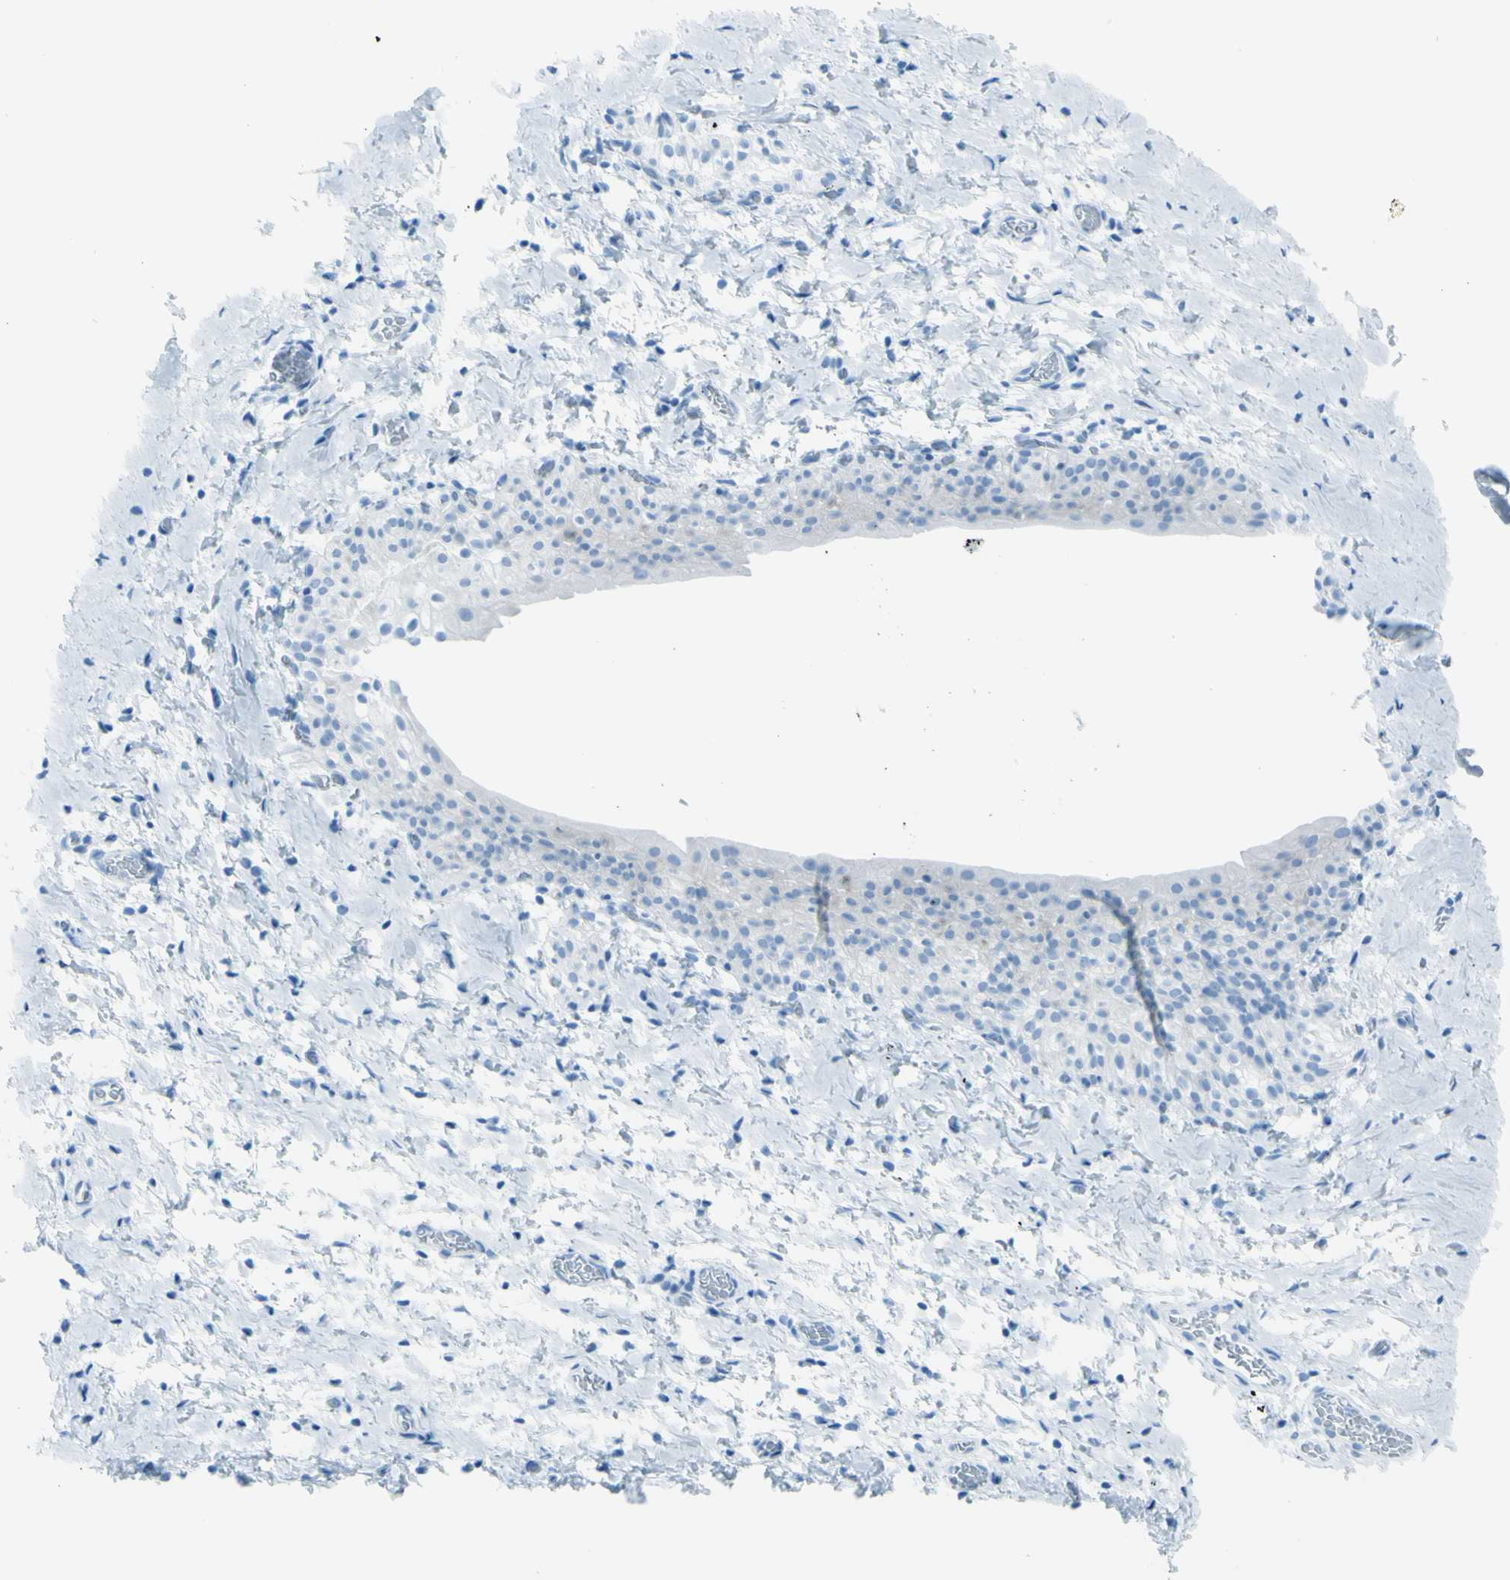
{"staining": {"intensity": "negative", "quantity": "none", "location": "none"}, "tissue": "smooth muscle", "cell_type": "Smooth muscle cells", "image_type": "normal", "snomed": [{"axis": "morphology", "description": "Normal tissue, NOS"}, {"axis": "topography", "description": "Smooth muscle"}], "caption": "An image of smooth muscle stained for a protein displays no brown staining in smooth muscle cells. Brightfield microscopy of immunohistochemistry stained with DAB (brown) and hematoxylin (blue), captured at high magnification.", "gene": "AFP", "patient": {"sex": "male", "age": 16}}